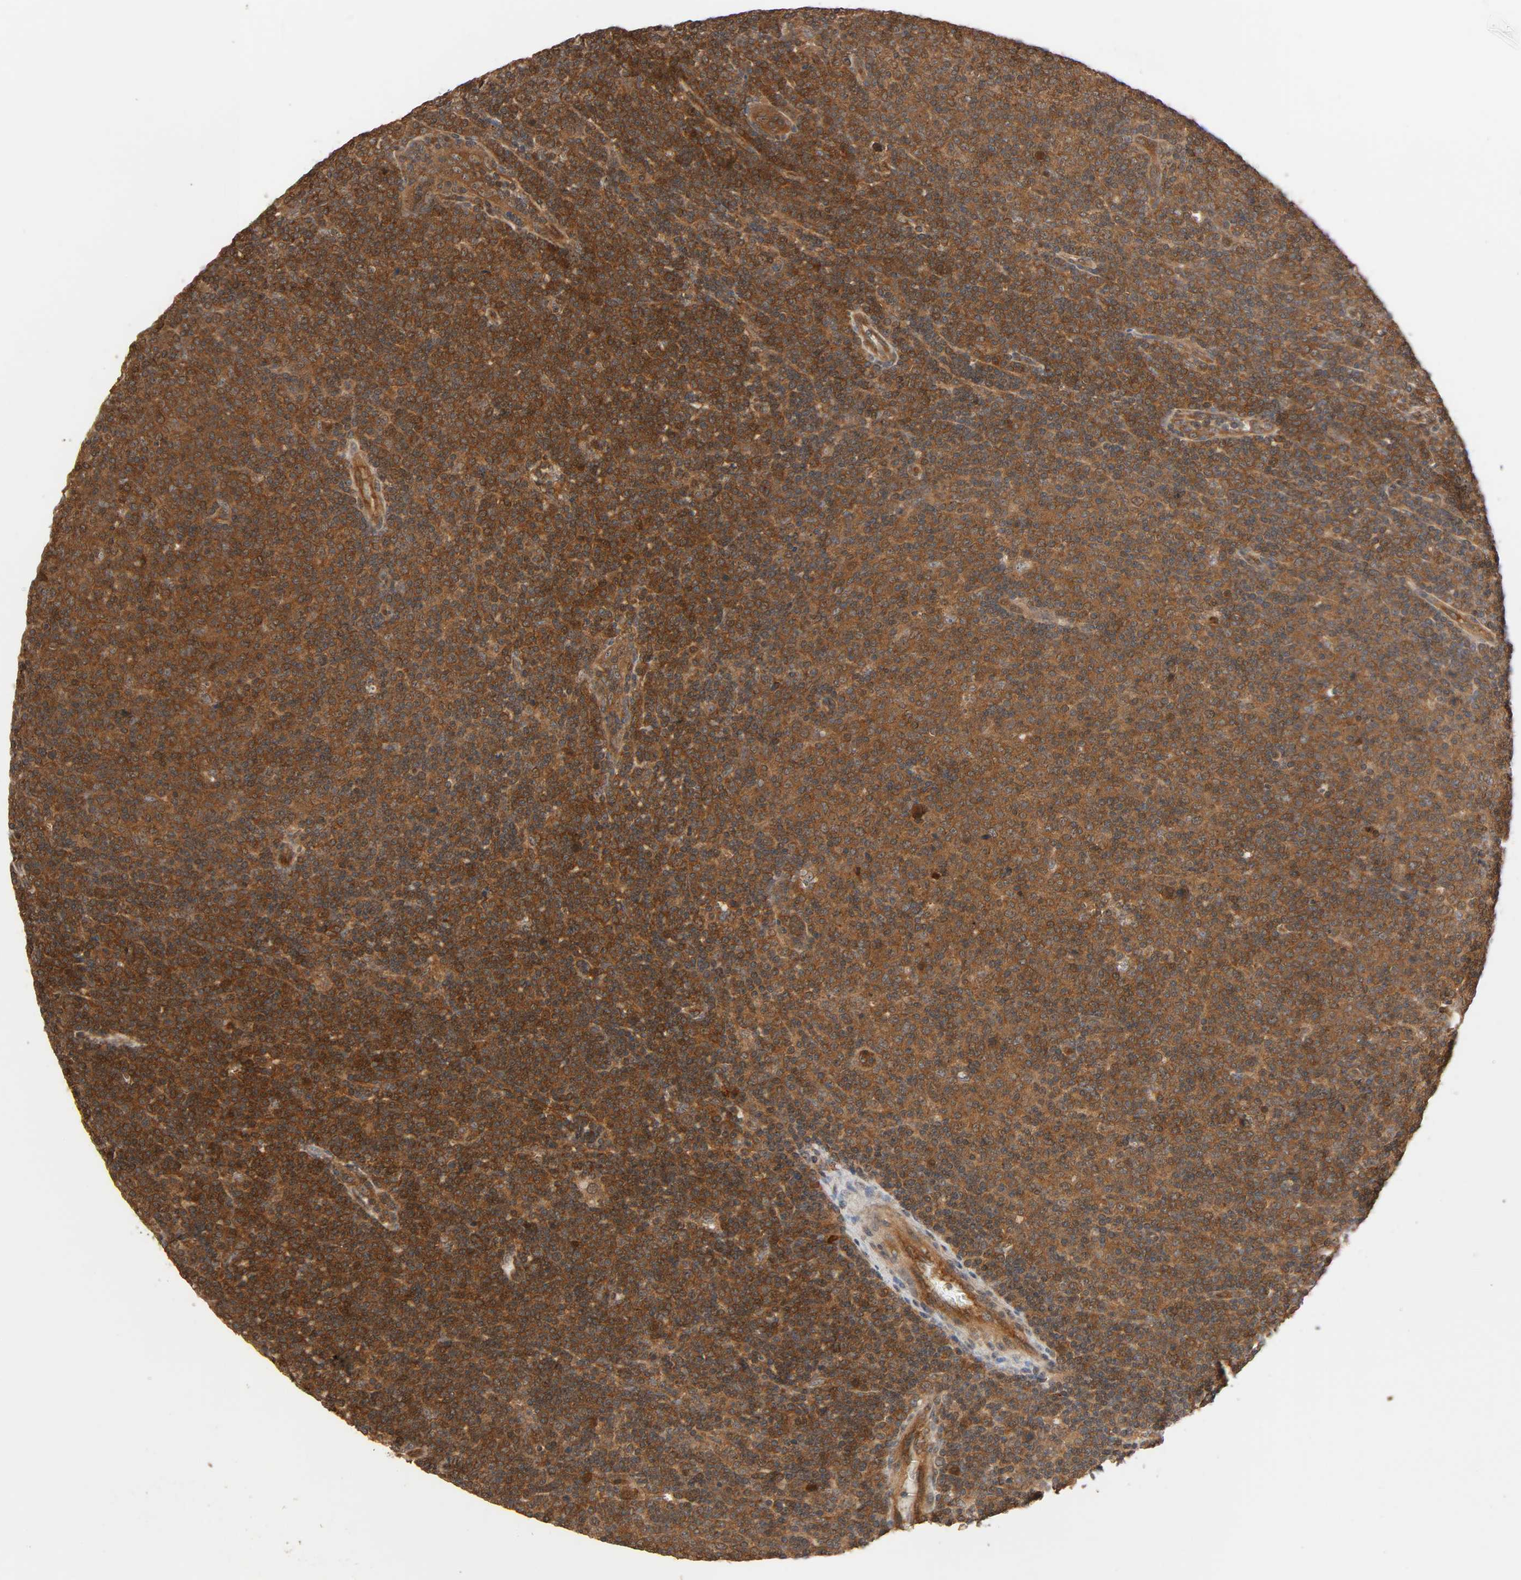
{"staining": {"intensity": "strong", "quantity": ">75%", "location": "cytoplasmic/membranous"}, "tissue": "lymphoma", "cell_type": "Tumor cells", "image_type": "cancer", "snomed": [{"axis": "morphology", "description": "Malignant lymphoma, non-Hodgkin's type, Low grade"}, {"axis": "topography", "description": "Lymph node"}], "caption": "Protein staining reveals strong cytoplasmic/membranous staining in approximately >75% of tumor cells in malignant lymphoma, non-Hodgkin's type (low-grade). (IHC, brightfield microscopy, high magnification).", "gene": "PPP2R1B", "patient": {"sex": "male", "age": 70}}